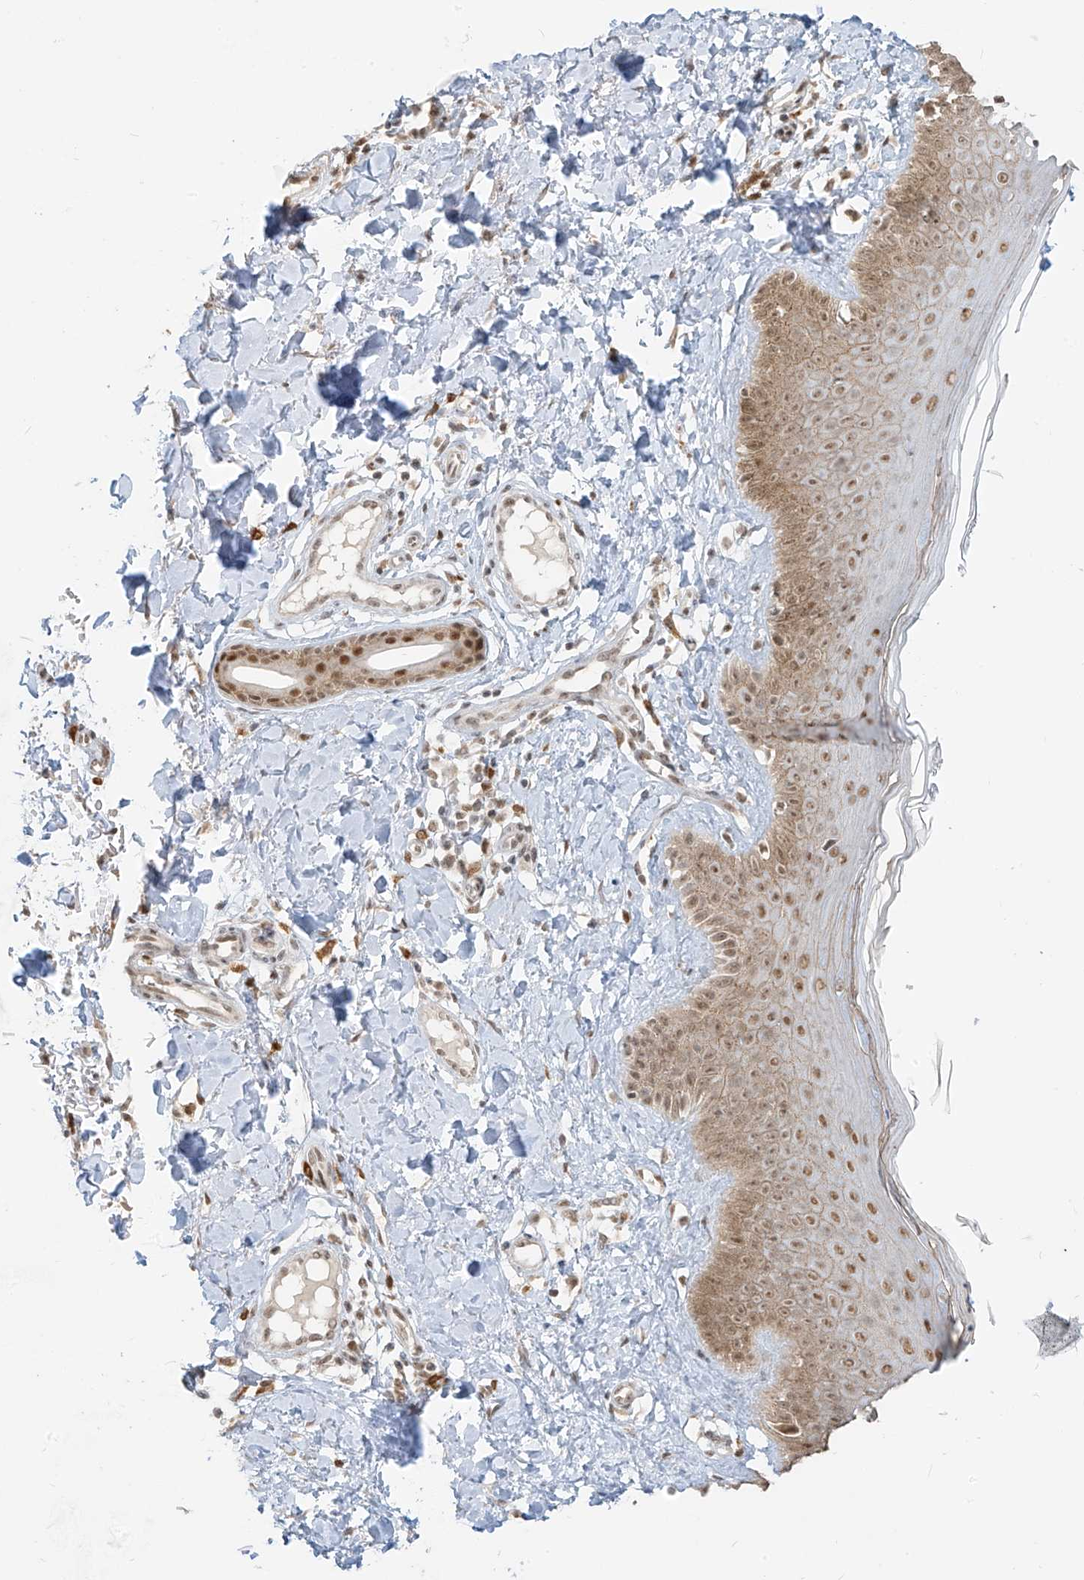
{"staining": {"intensity": "weak", "quantity": "25%-75%", "location": "cytoplasmic/membranous,nuclear"}, "tissue": "skin", "cell_type": "Fibroblasts", "image_type": "normal", "snomed": [{"axis": "morphology", "description": "Normal tissue, NOS"}, {"axis": "topography", "description": "Skin"}], "caption": "IHC (DAB (3,3'-diaminobenzidine)) staining of unremarkable human skin shows weak cytoplasmic/membranous,nuclear protein staining in about 25%-75% of fibroblasts.", "gene": "ZMYM2", "patient": {"sex": "male", "age": 52}}